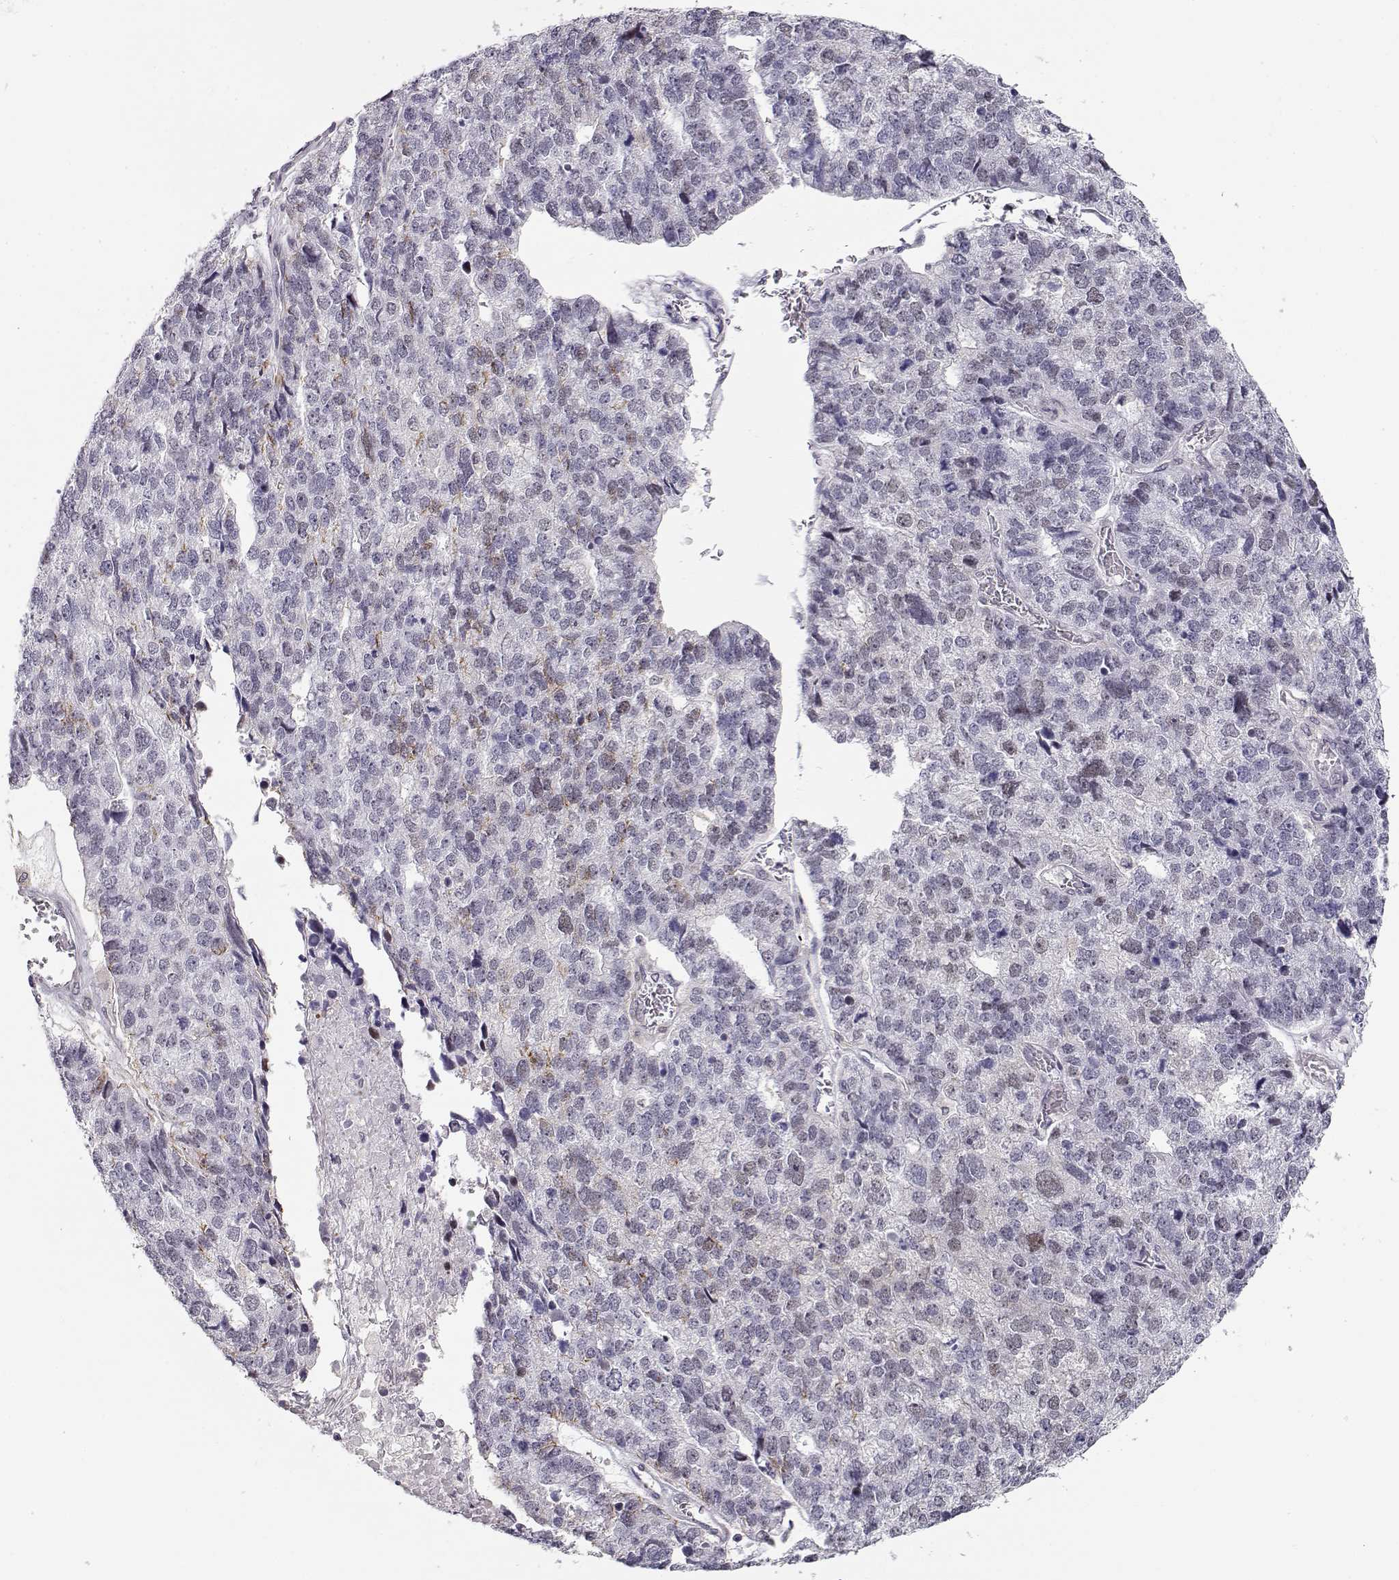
{"staining": {"intensity": "negative", "quantity": "none", "location": "none"}, "tissue": "stomach cancer", "cell_type": "Tumor cells", "image_type": "cancer", "snomed": [{"axis": "morphology", "description": "Adenocarcinoma, NOS"}, {"axis": "topography", "description": "Stomach"}], "caption": "Immunohistochemistry image of human stomach cancer (adenocarcinoma) stained for a protein (brown), which exhibits no positivity in tumor cells. (Stains: DAB (3,3'-diaminobenzidine) IHC with hematoxylin counter stain, Microscopy: brightfield microscopy at high magnification).", "gene": "TEPP", "patient": {"sex": "male", "age": 69}}